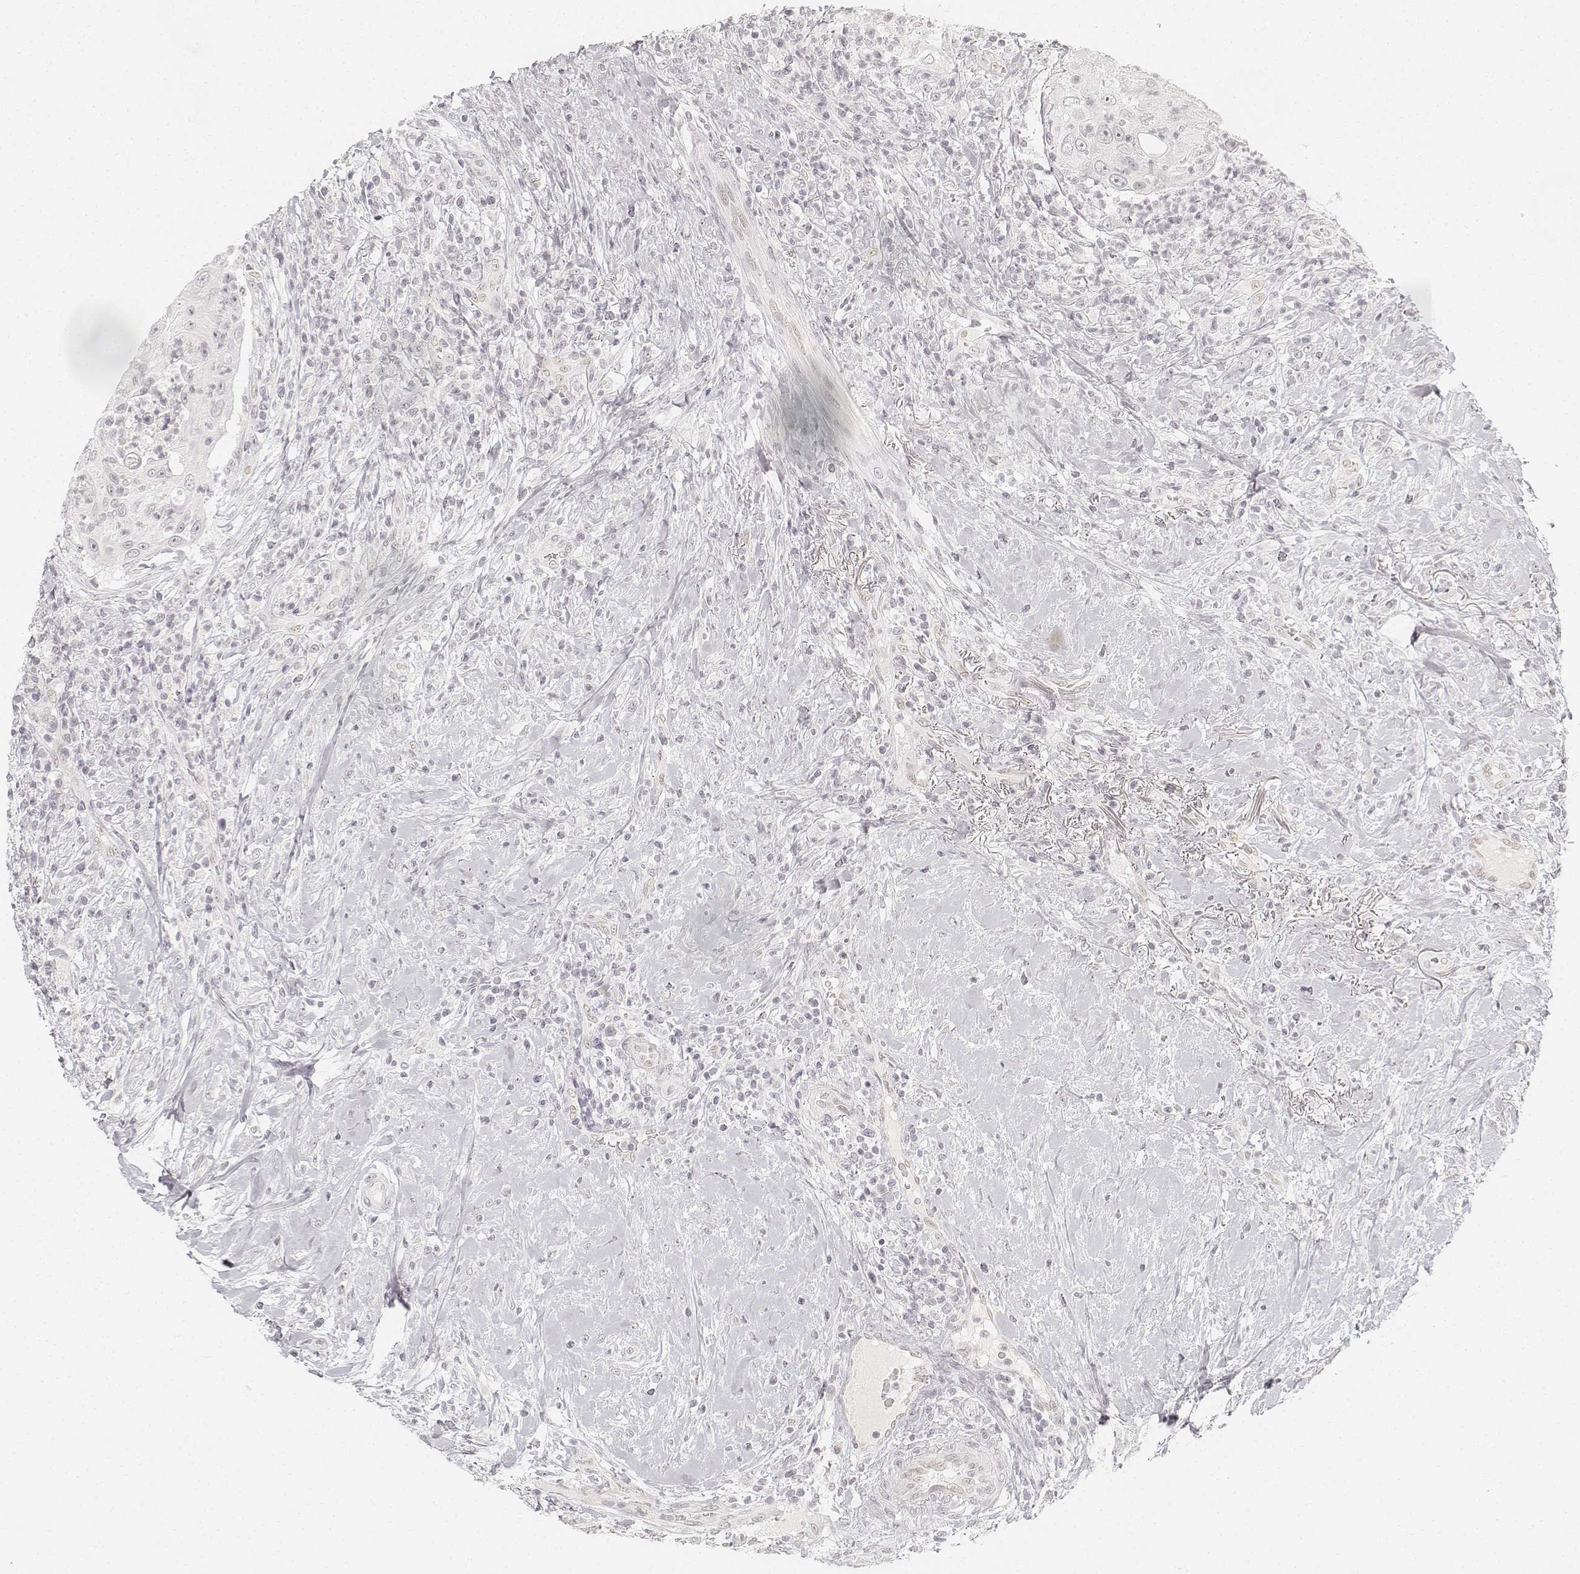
{"staining": {"intensity": "negative", "quantity": "none", "location": "none"}, "tissue": "head and neck cancer", "cell_type": "Tumor cells", "image_type": "cancer", "snomed": [{"axis": "morphology", "description": "Squamous cell carcinoma, NOS"}, {"axis": "topography", "description": "Head-Neck"}], "caption": "DAB (3,3'-diaminobenzidine) immunohistochemical staining of head and neck cancer (squamous cell carcinoma) demonstrates no significant positivity in tumor cells. The staining was performed using DAB to visualize the protein expression in brown, while the nuclei were stained in blue with hematoxylin (Magnification: 20x).", "gene": "KRTAP2-1", "patient": {"sex": "male", "age": 69}}